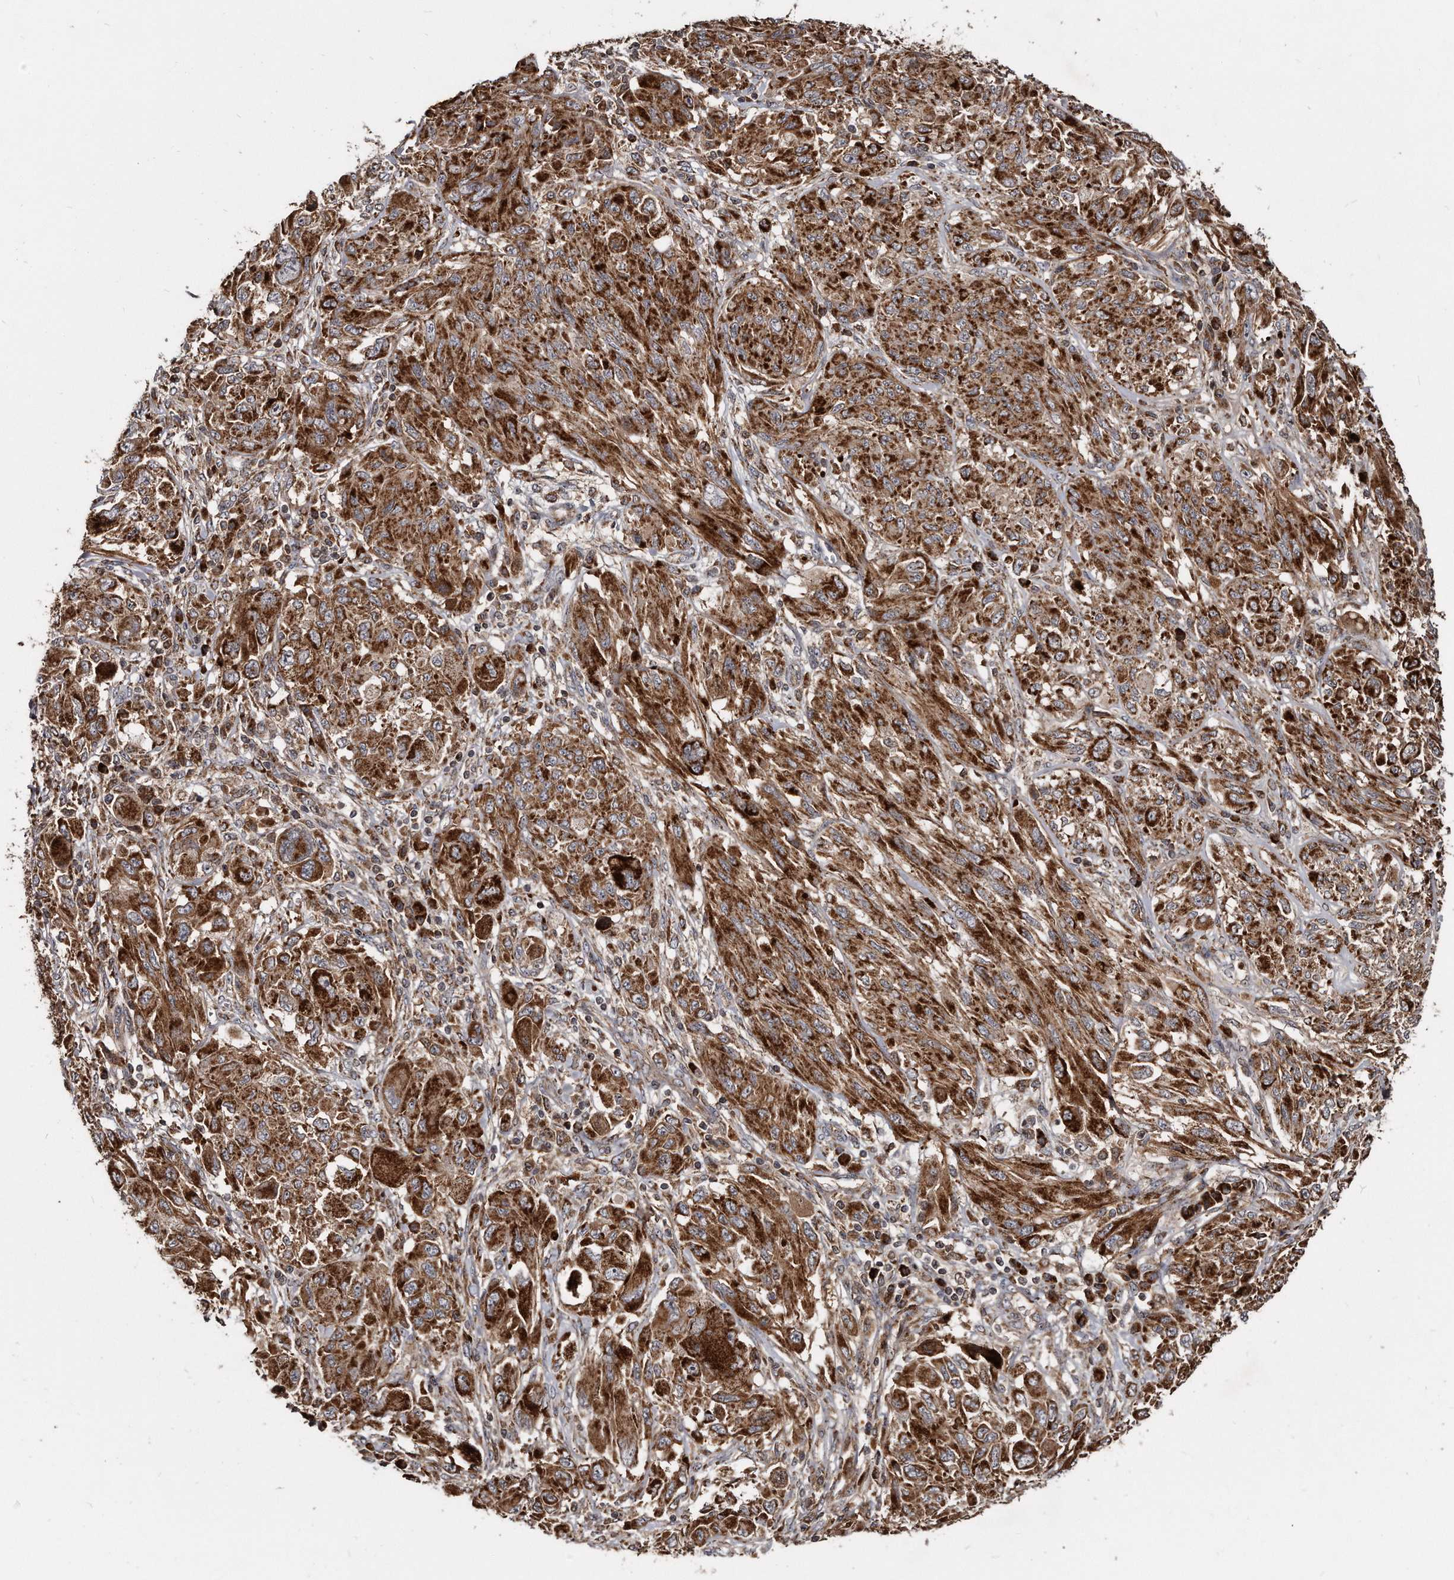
{"staining": {"intensity": "strong", "quantity": ">75%", "location": "cytoplasmic/membranous"}, "tissue": "melanoma", "cell_type": "Tumor cells", "image_type": "cancer", "snomed": [{"axis": "morphology", "description": "Malignant melanoma, NOS"}, {"axis": "topography", "description": "Skin"}], "caption": "Immunohistochemical staining of human malignant melanoma exhibits strong cytoplasmic/membranous protein positivity in approximately >75% of tumor cells.", "gene": "FAM136A", "patient": {"sex": "female", "age": 91}}